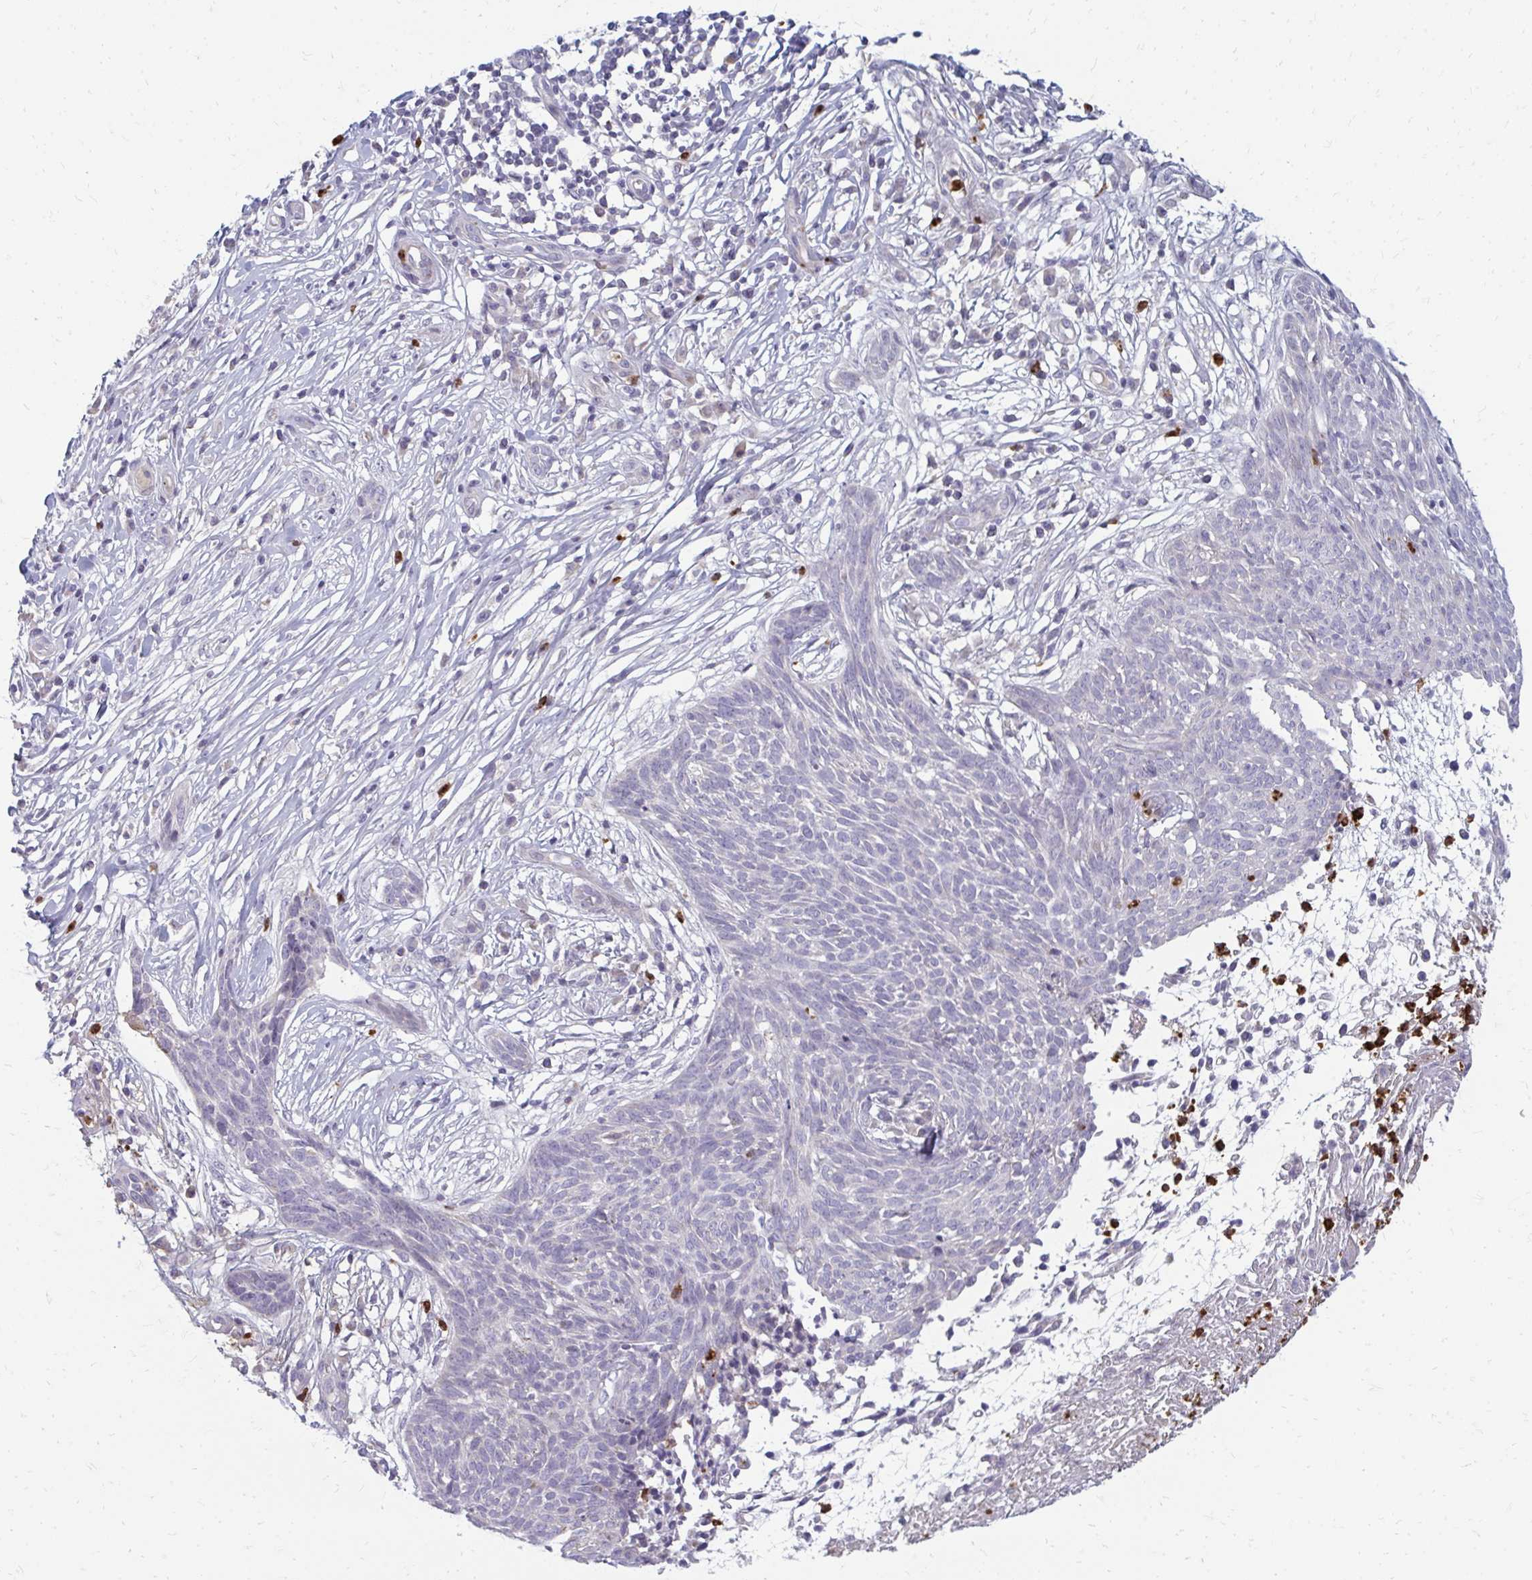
{"staining": {"intensity": "negative", "quantity": "none", "location": "none"}, "tissue": "skin cancer", "cell_type": "Tumor cells", "image_type": "cancer", "snomed": [{"axis": "morphology", "description": "Basal cell carcinoma"}, {"axis": "topography", "description": "Skin"}, {"axis": "topography", "description": "Skin, foot"}], "caption": "Tumor cells show no significant protein positivity in skin basal cell carcinoma. (DAB IHC visualized using brightfield microscopy, high magnification).", "gene": "RAB33A", "patient": {"sex": "female", "age": 86}}